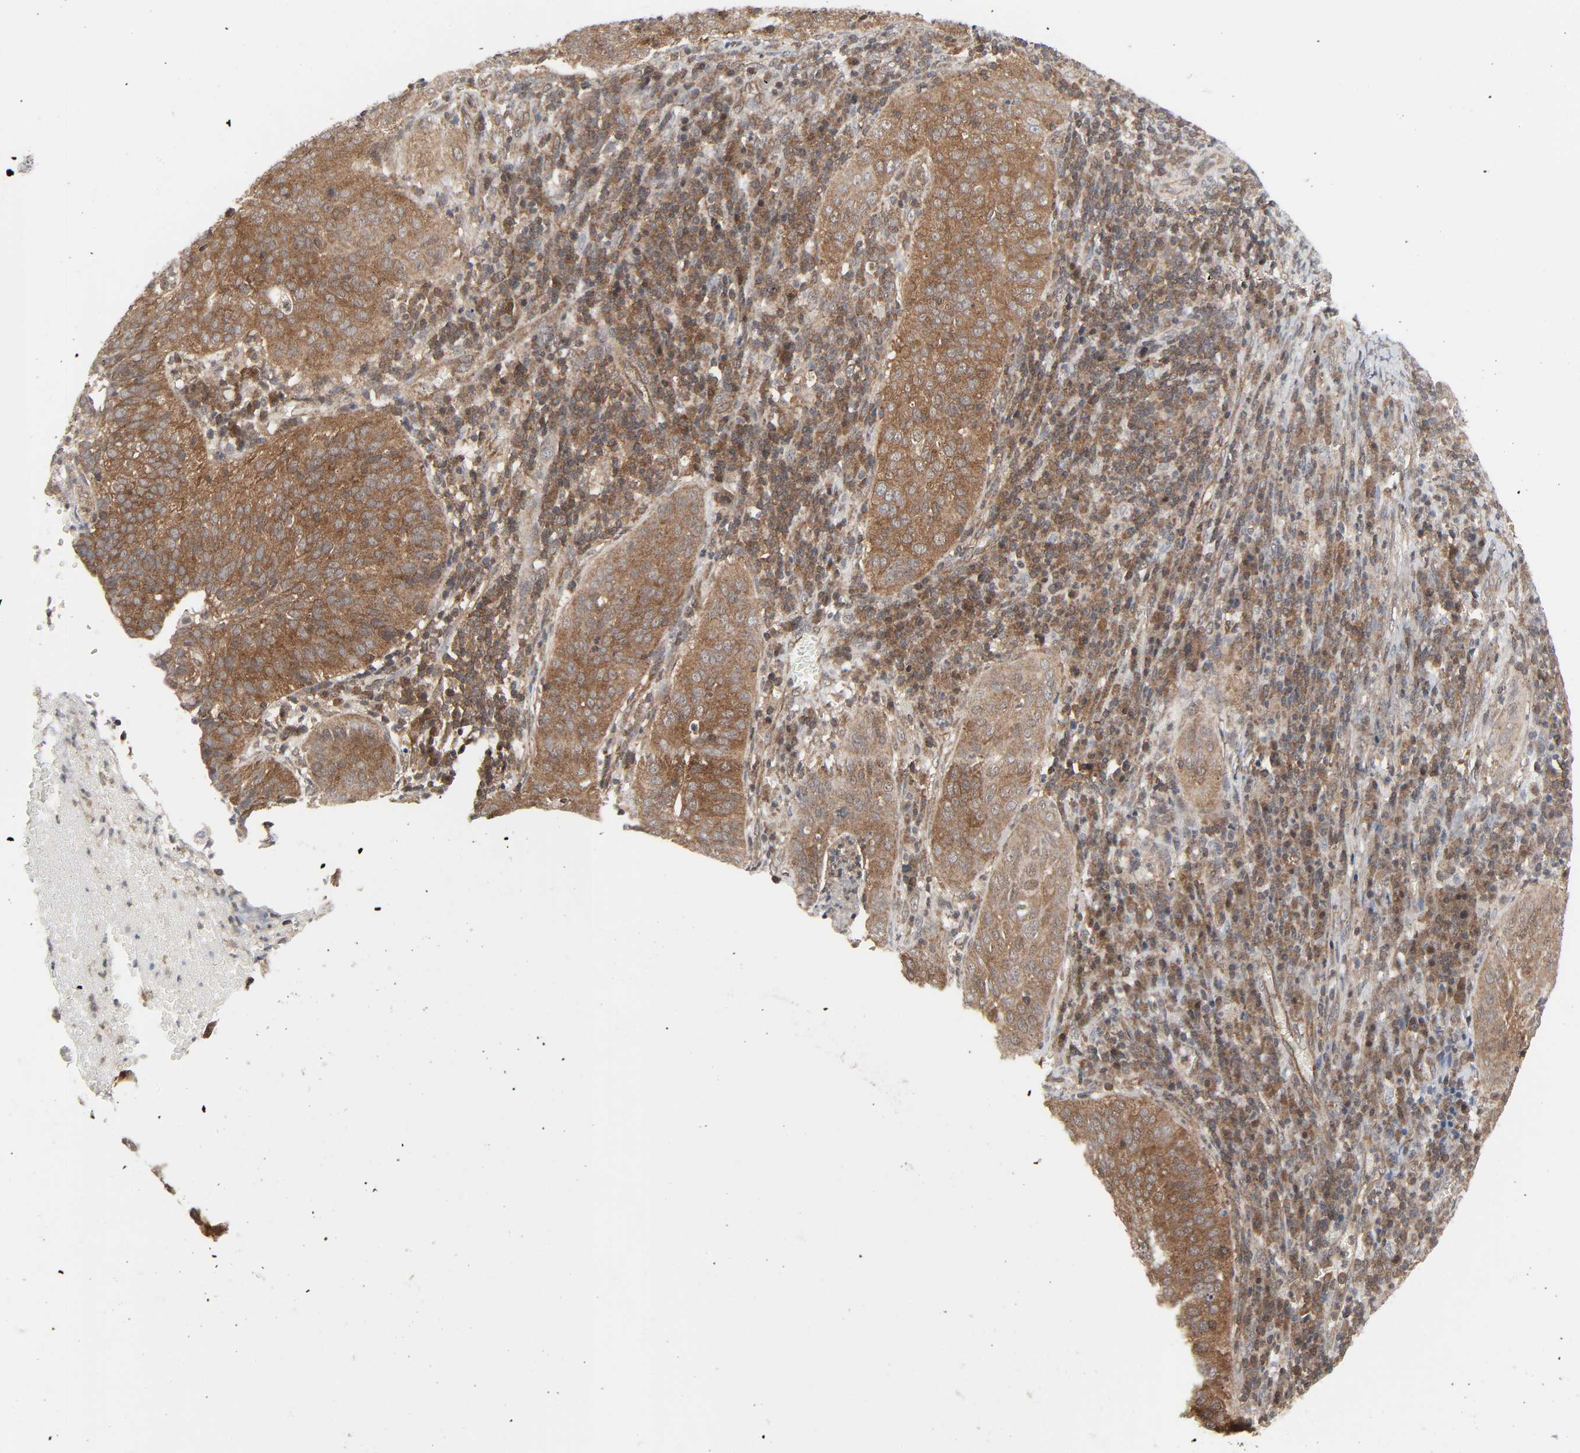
{"staining": {"intensity": "moderate", "quantity": ">75%", "location": "cytoplasmic/membranous"}, "tissue": "cervical cancer", "cell_type": "Tumor cells", "image_type": "cancer", "snomed": [{"axis": "morphology", "description": "Squamous cell carcinoma, NOS"}, {"axis": "topography", "description": "Cervix"}], "caption": "DAB (3,3'-diaminobenzidine) immunohistochemical staining of human squamous cell carcinoma (cervical) shows moderate cytoplasmic/membranous protein expression in approximately >75% of tumor cells. The staining was performed using DAB, with brown indicating positive protein expression. Nuclei are stained blue with hematoxylin.", "gene": "GSK3A", "patient": {"sex": "female", "age": 39}}